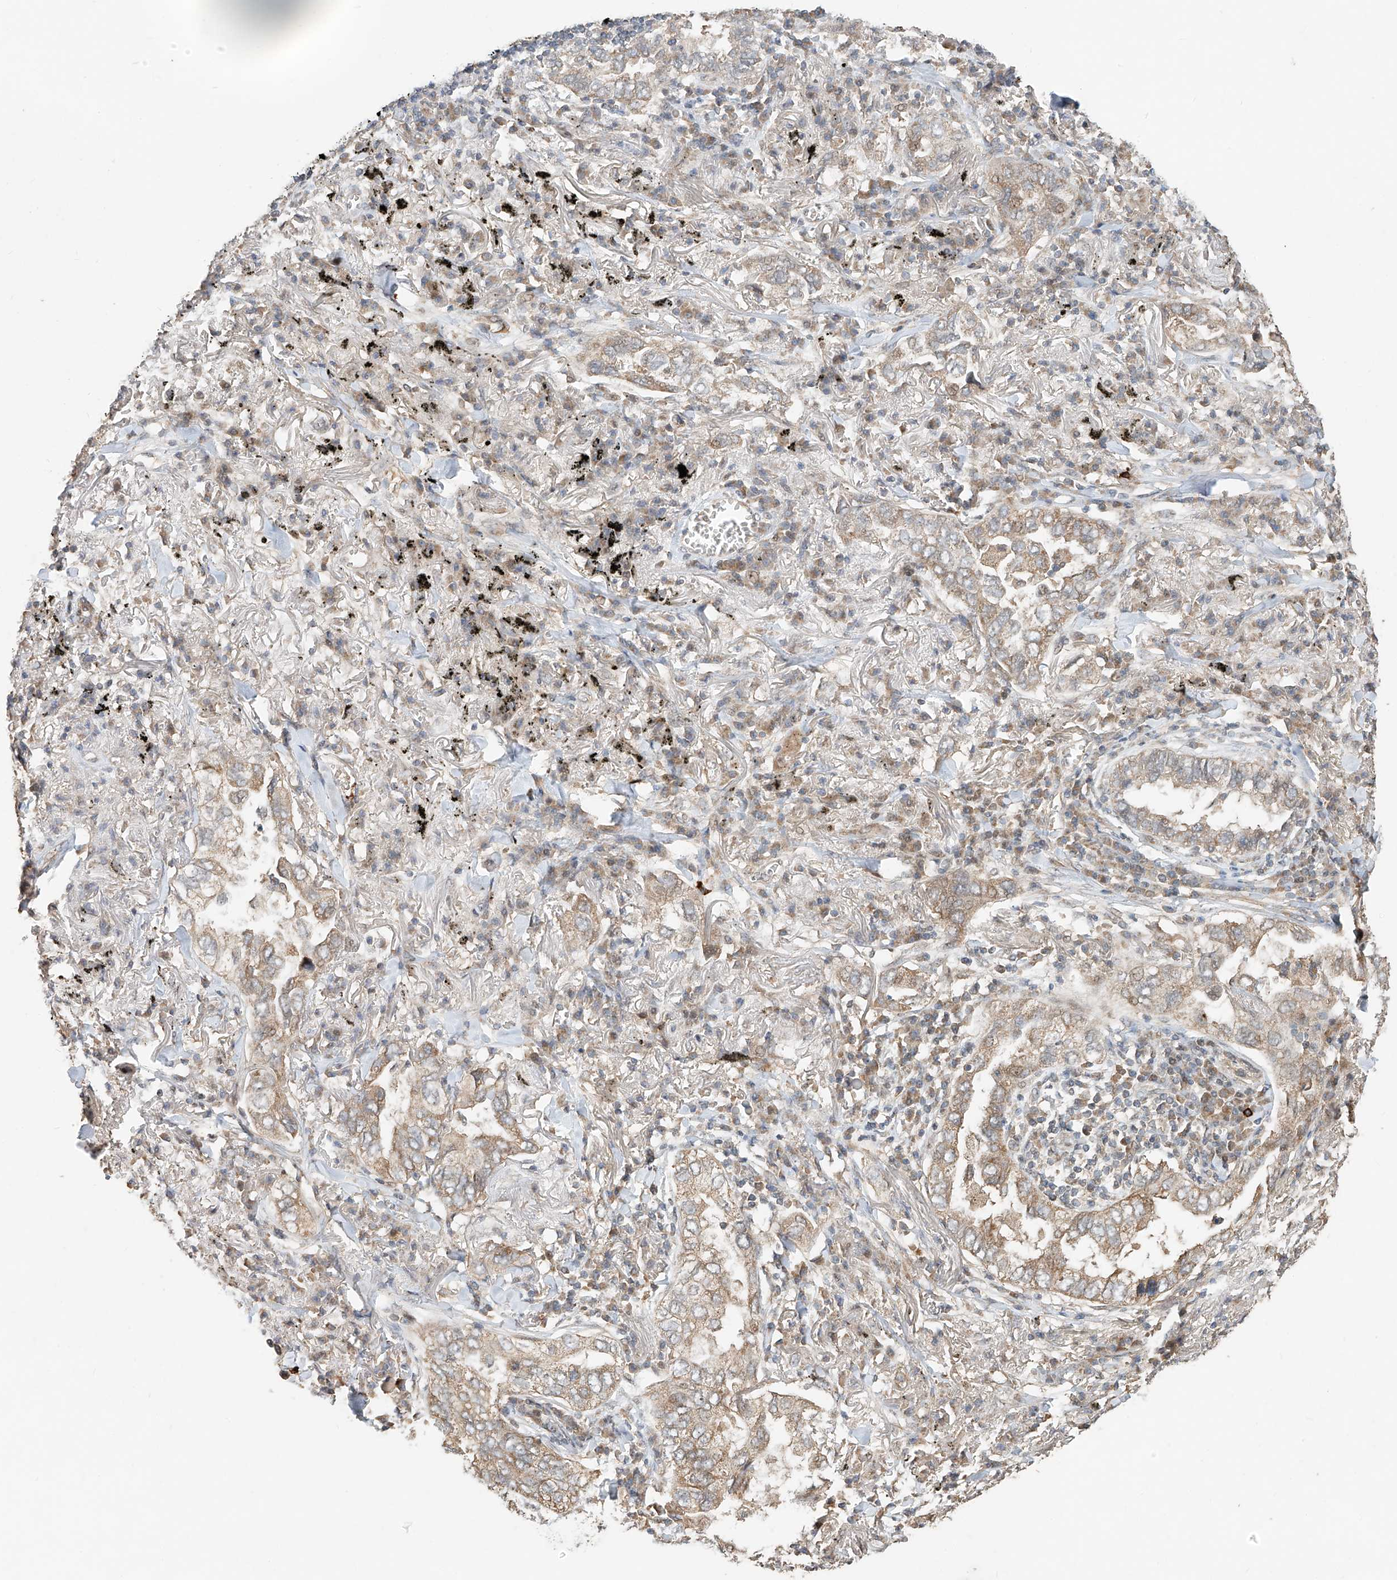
{"staining": {"intensity": "weak", "quantity": "25%-75%", "location": "cytoplasmic/membranous"}, "tissue": "lung cancer", "cell_type": "Tumor cells", "image_type": "cancer", "snomed": [{"axis": "morphology", "description": "Adenocarcinoma, NOS"}, {"axis": "topography", "description": "Lung"}], "caption": "There is low levels of weak cytoplasmic/membranous positivity in tumor cells of lung cancer, as demonstrated by immunohistochemical staining (brown color).", "gene": "TMEM61", "patient": {"sex": "male", "age": 65}}